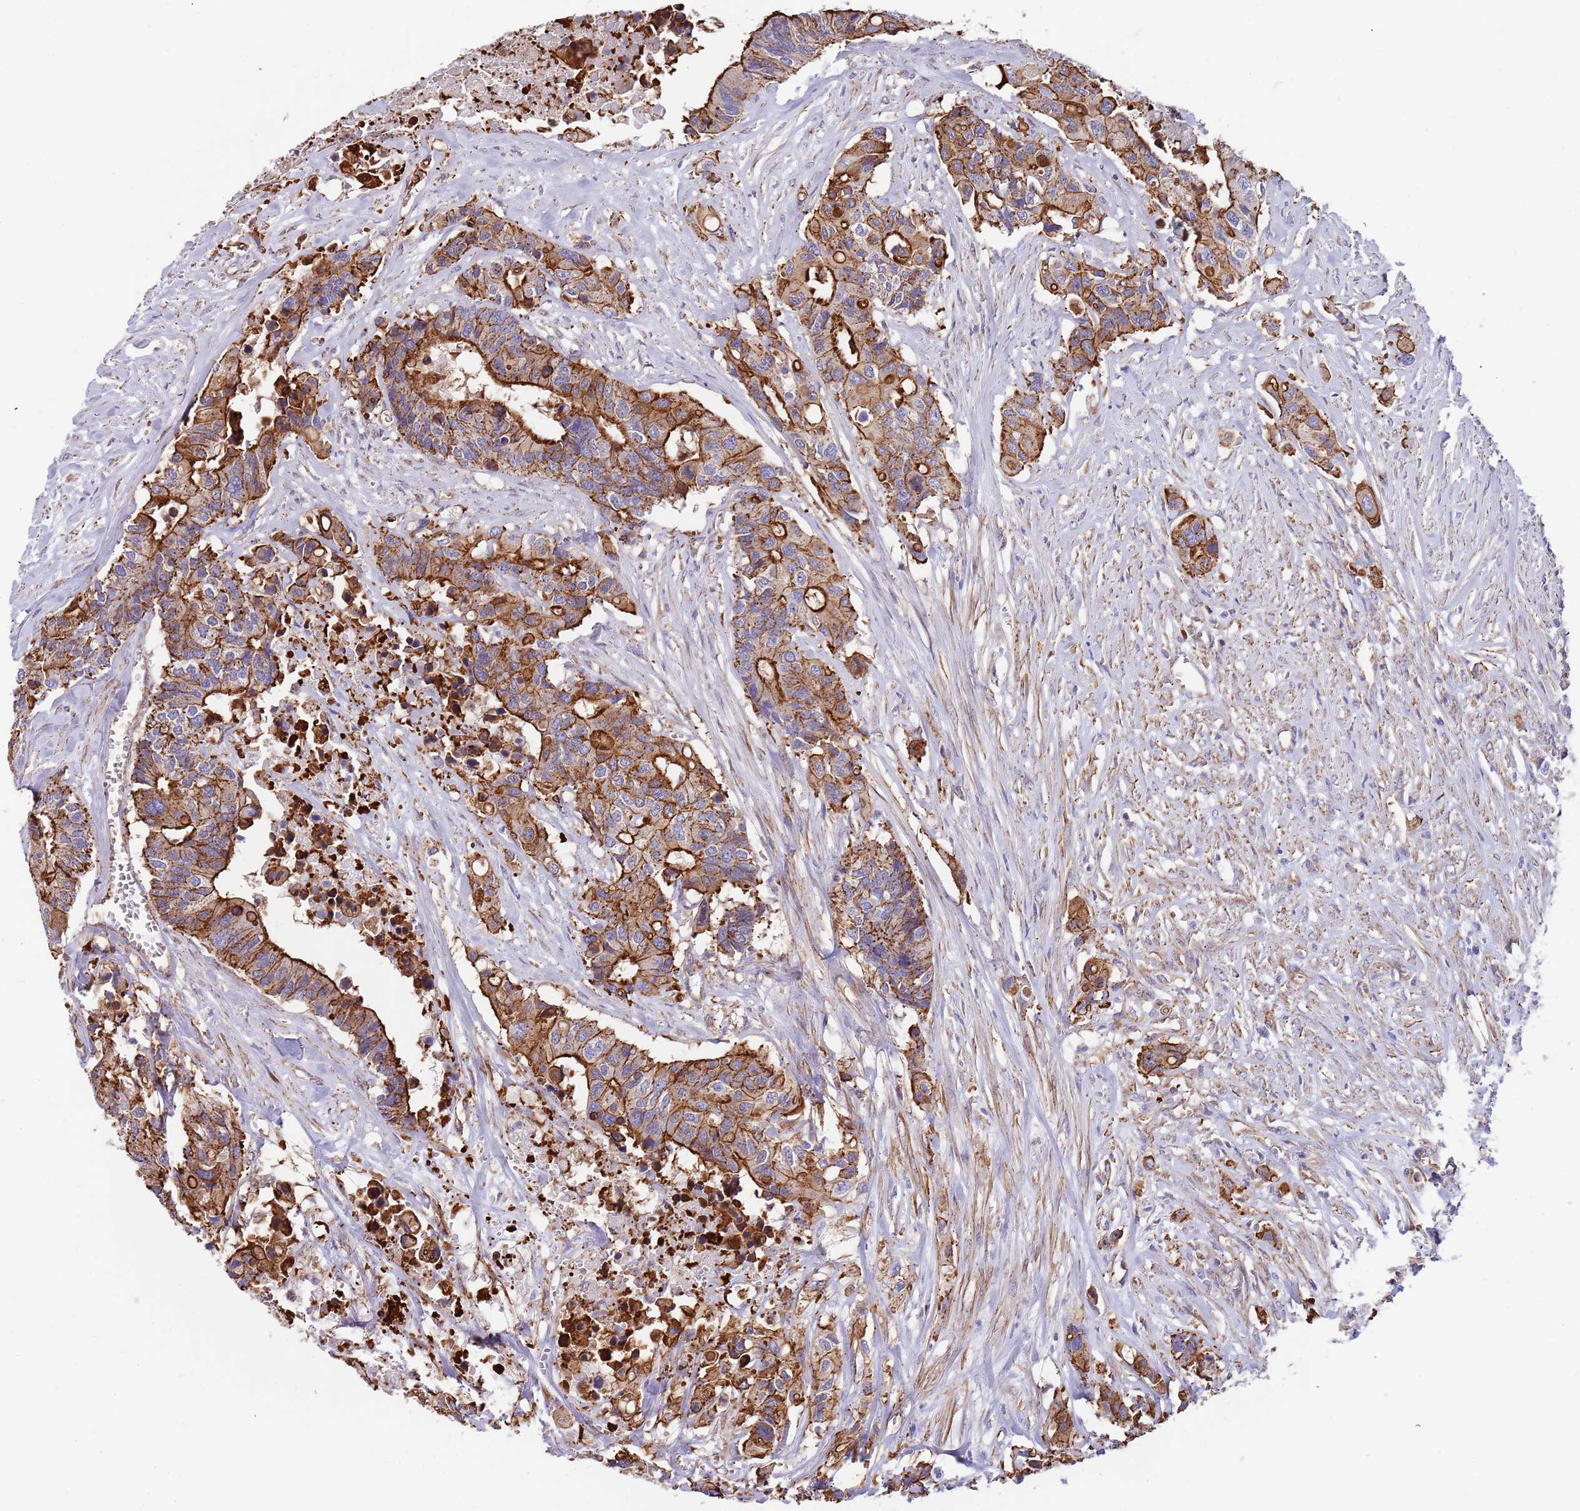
{"staining": {"intensity": "strong", "quantity": ">75%", "location": "cytoplasmic/membranous"}, "tissue": "colorectal cancer", "cell_type": "Tumor cells", "image_type": "cancer", "snomed": [{"axis": "morphology", "description": "Adenocarcinoma, NOS"}, {"axis": "topography", "description": "Colon"}], "caption": "Strong cytoplasmic/membranous staining is present in about >75% of tumor cells in colorectal adenocarcinoma.", "gene": "GFRAL", "patient": {"sex": "male", "age": 77}}